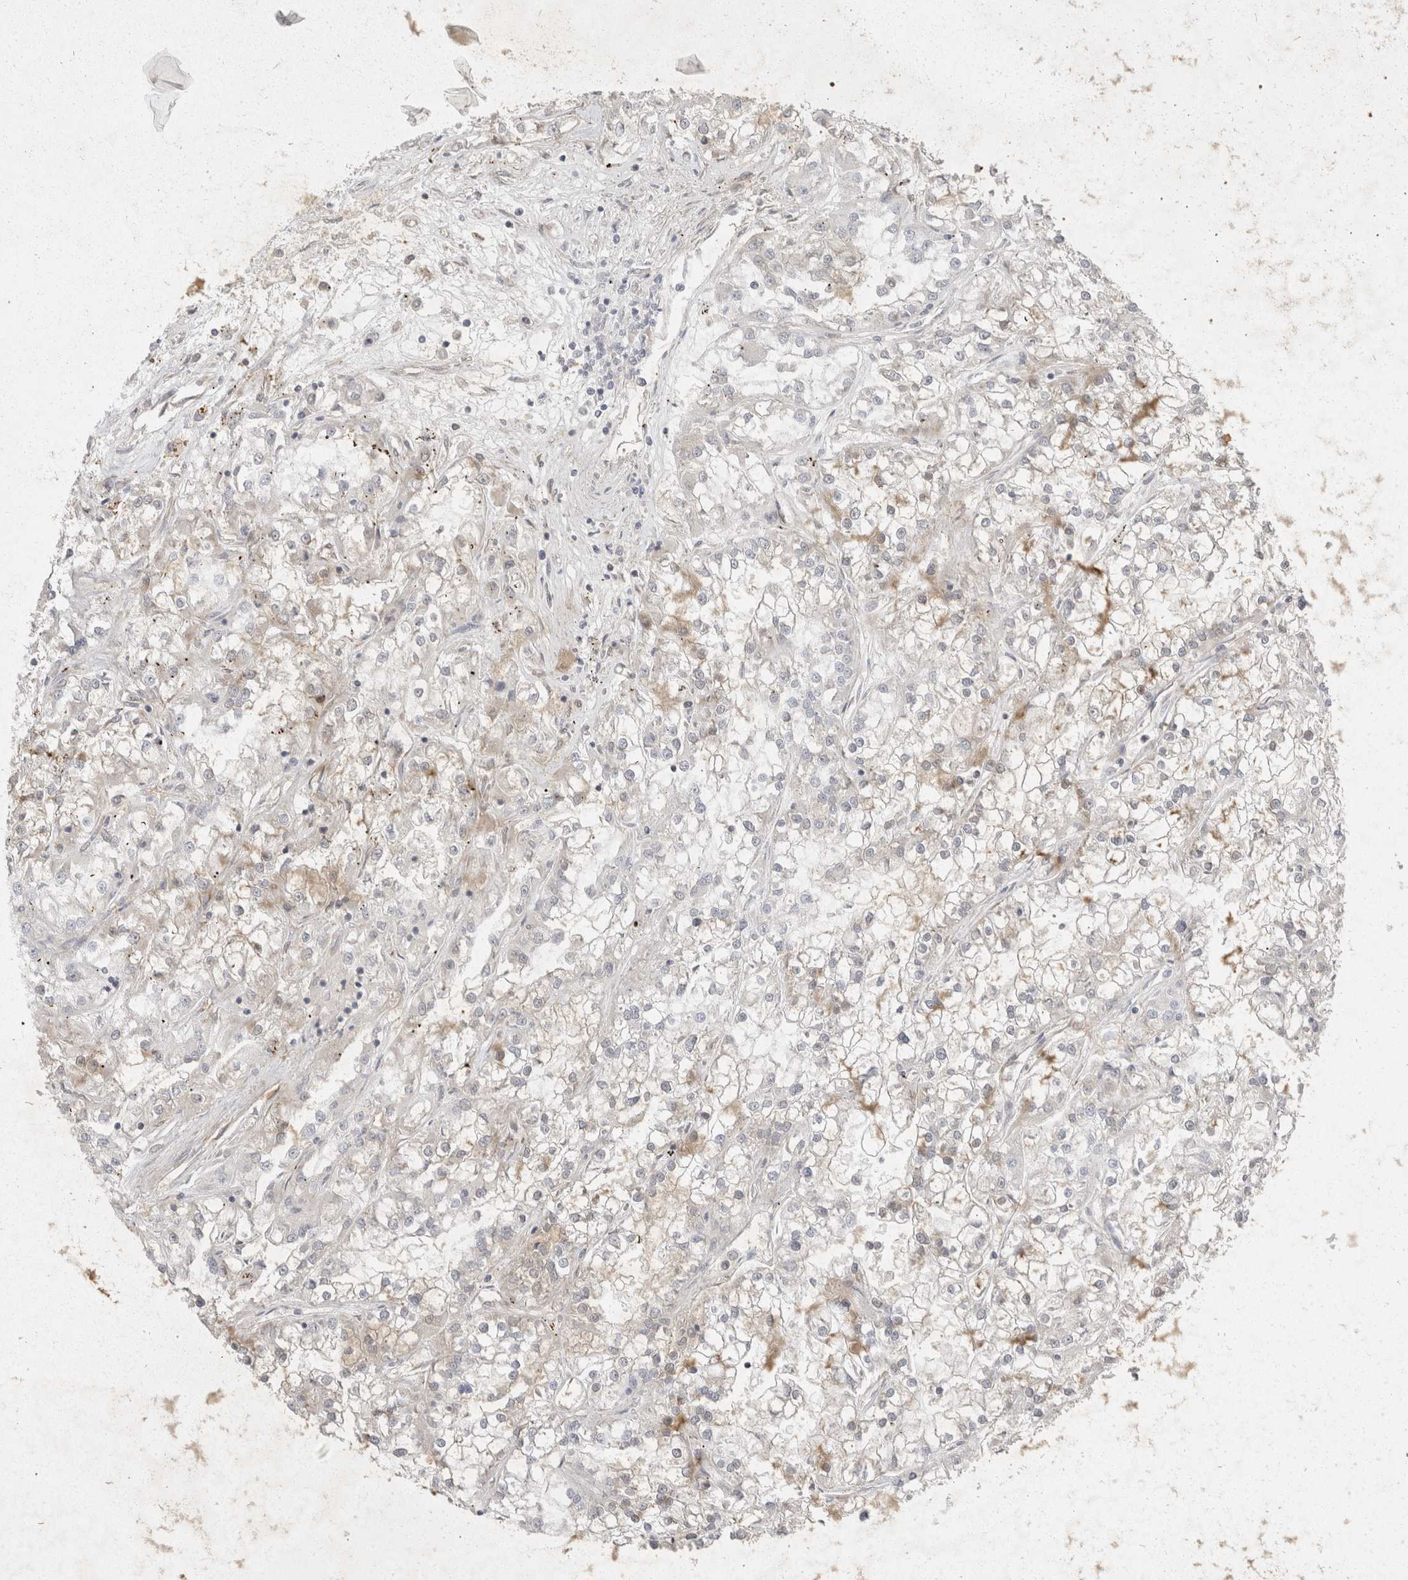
{"staining": {"intensity": "weak", "quantity": "<25%", "location": "cytoplasmic/membranous"}, "tissue": "renal cancer", "cell_type": "Tumor cells", "image_type": "cancer", "snomed": [{"axis": "morphology", "description": "Adenocarcinoma, NOS"}, {"axis": "topography", "description": "Kidney"}], "caption": "IHC of human renal cancer displays no positivity in tumor cells. (DAB immunohistochemistry visualized using brightfield microscopy, high magnification).", "gene": "EIF4G3", "patient": {"sex": "female", "age": 52}}